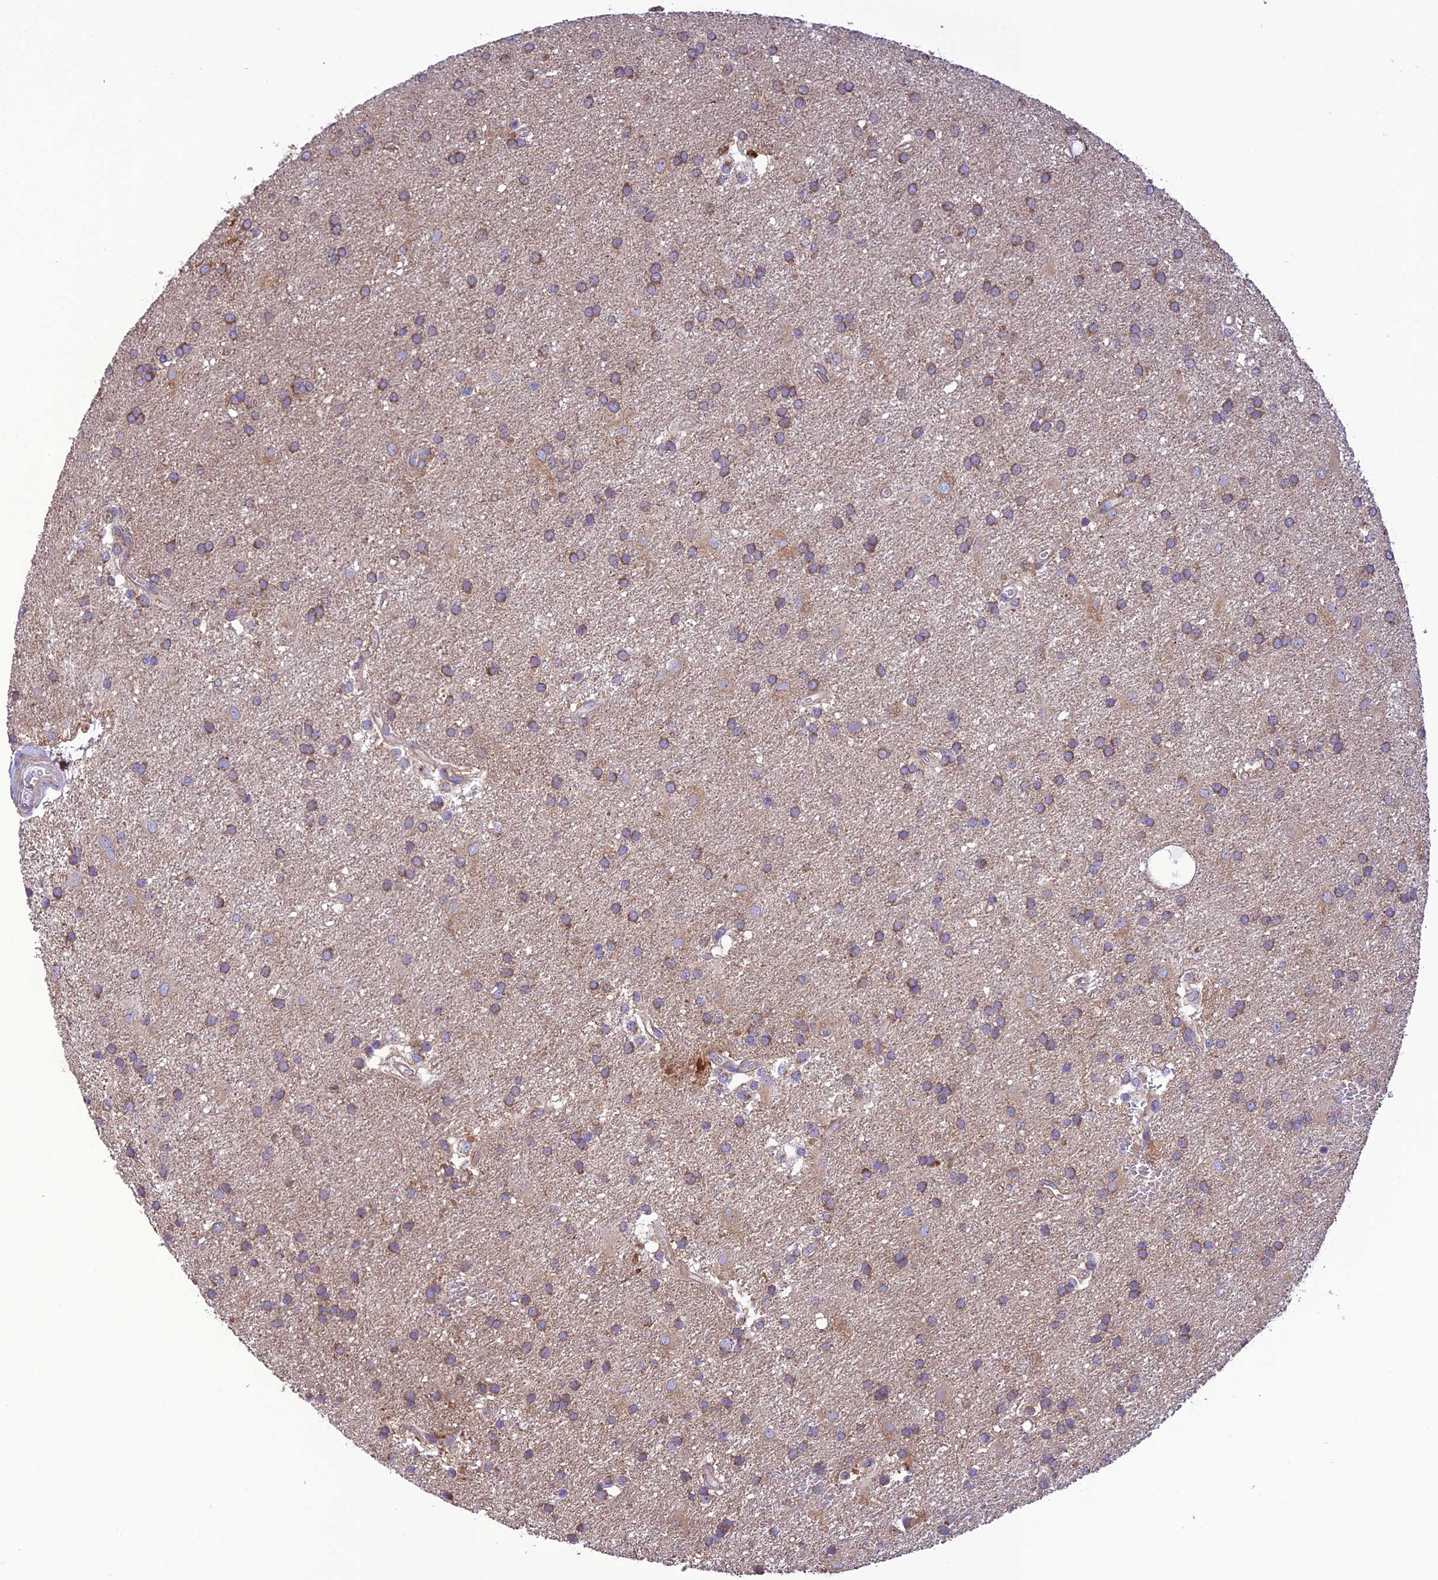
{"staining": {"intensity": "moderate", "quantity": ">75%", "location": "cytoplasmic/membranous"}, "tissue": "glioma", "cell_type": "Tumor cells", "image_type": "cancer", "snomed": [{"axis": "morphology", "description": "Glioma, malignant, Low grade"}, {"axis": "topography", "description": "Brain"}], "caption": "Tumor cells reveal medium levels of moderate cytoplasmic/membranous positivity in approximately >75% of cells in glioma.", "gene": "MAP3K12", "patient": {"sex": "male", "age": 66}}